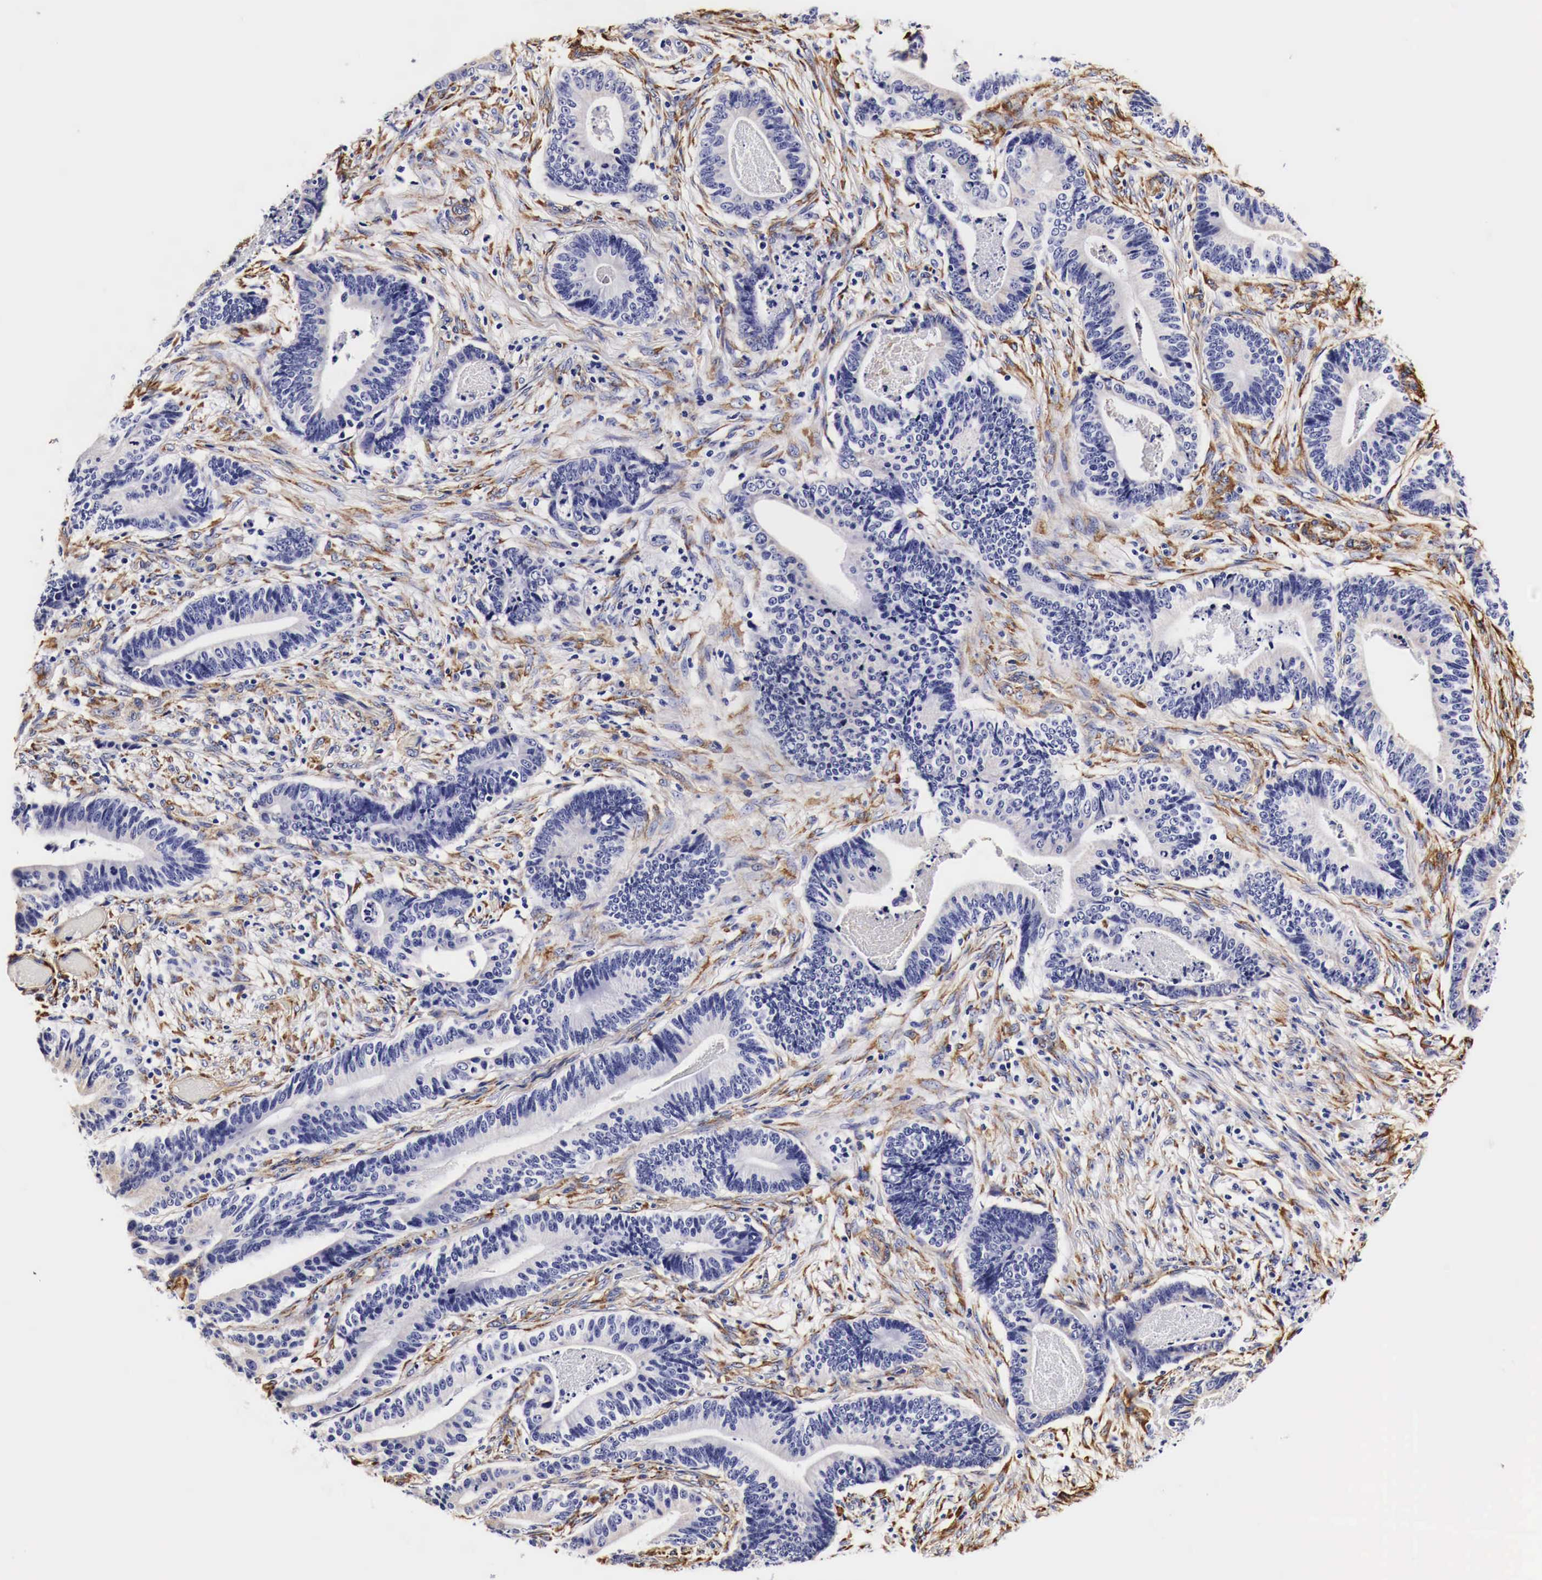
{"staining": {"intensity": "negative", "quantity": "none", "location": "none"}, "tissue": "stomach cancer", "cell_type": "Tumor cells", "image_type": "cancer", "snomed": [{"axis": "morphology", "description": "Adenocarcinoma, NOS"}, {"axis": "topography", "description": "Stomach, lower"}], "caption": "Immunohistochemical staining of human adenocarcinoma (stomach) reveals no significant positivity in tumor cells.", "gene": "LAMB2", "patient": {"sex": "female", "age": 86}}